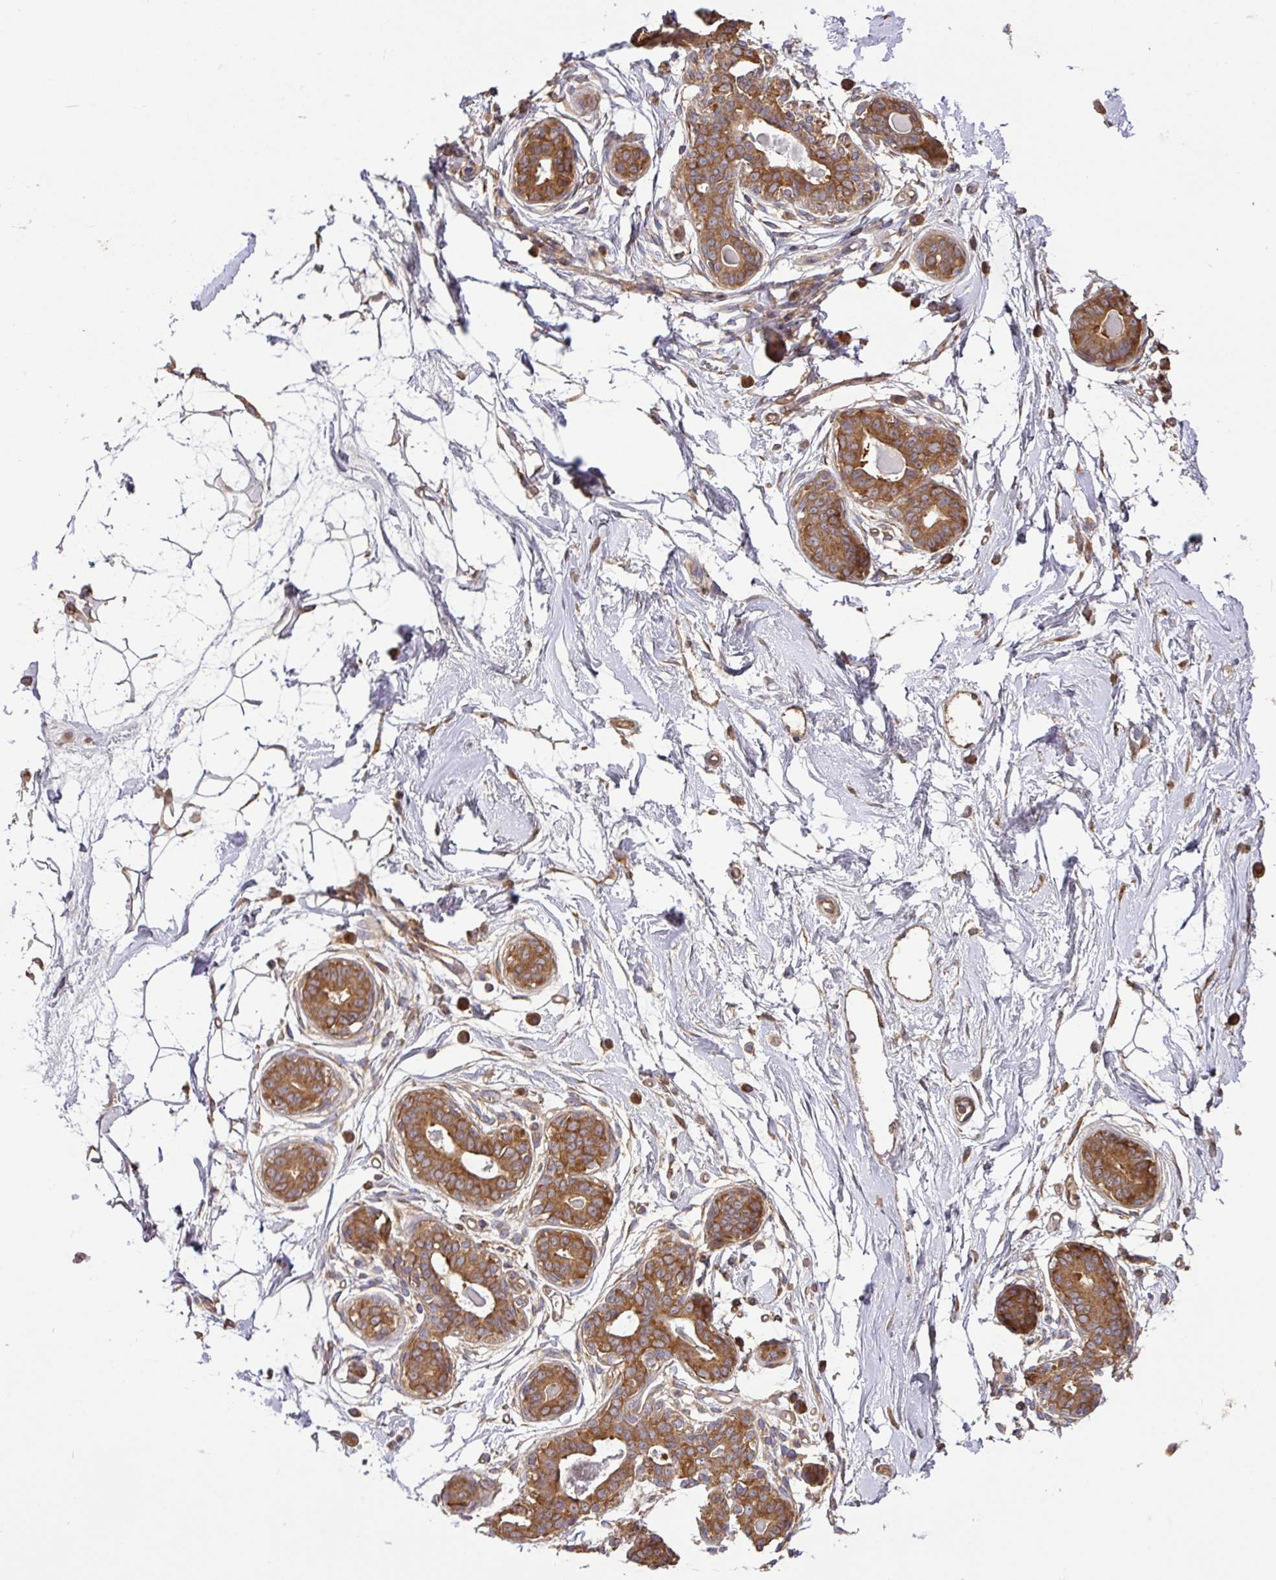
{"staining": {"intensity": "weak", "quantity": "25%-75%", "location": "cytoplasmic/membranous"}, "tissue": "breast", "cell_type": "Adipocytes", "image_type": "normal", "snomed": [{"axis": "morphology", "description": "Normal tissue, NOS"}, {"axis": "topography", "description": "Breast"}], "caption": "This is a micrograph of immunohistochemistry (IHC) staining of benign breast, which shows weak staining in the cytoplasmic/membranous of adipocytes.", "gene": "GSPT1", "patient": {"sex": "female", "age": 45}}